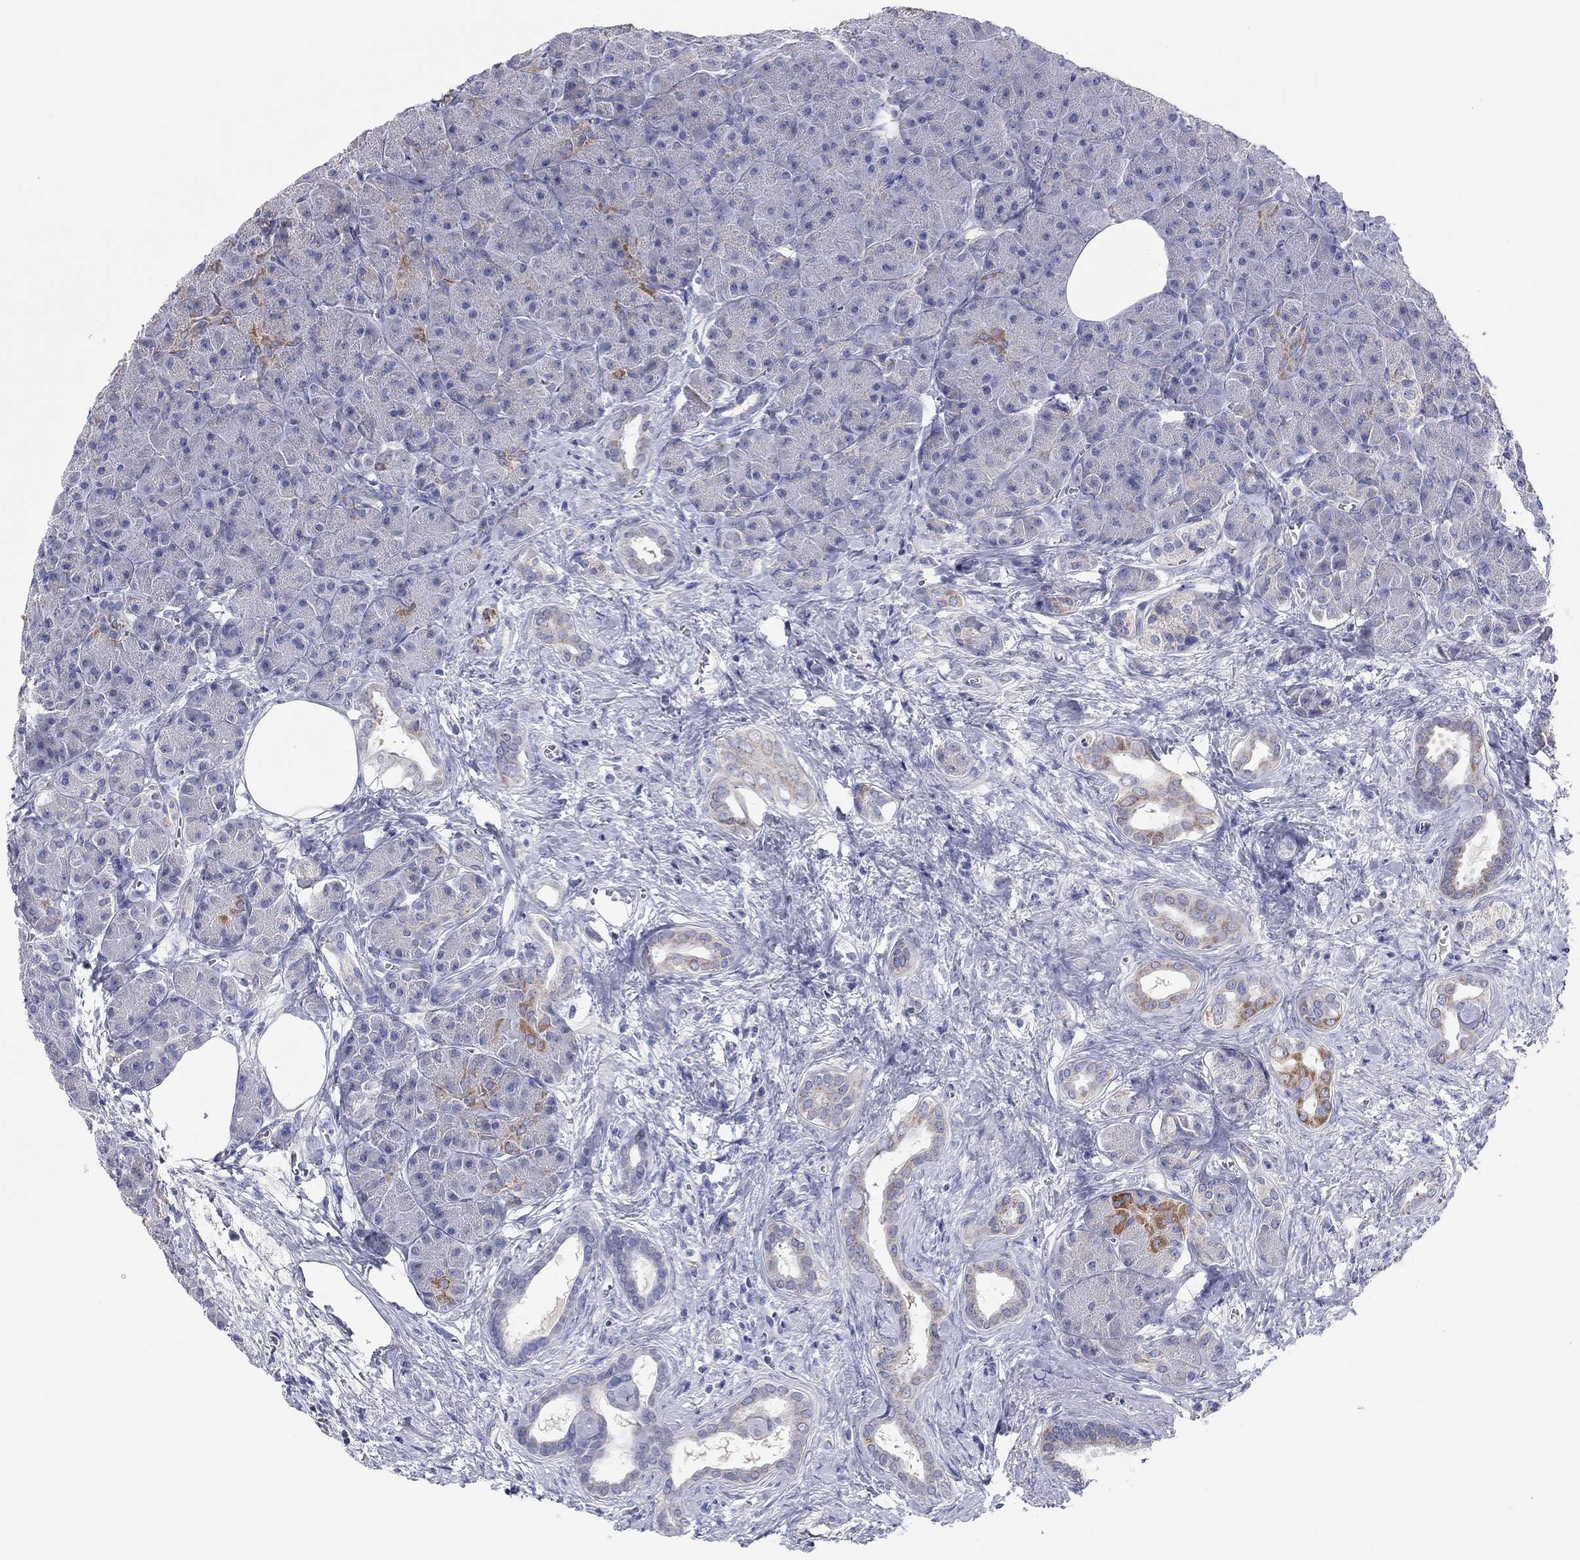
{"staining": {"intensity": "strong", "quantity": "<25%", "location": "cytoplasmic/membranous"}, "tissue": "pancreas", "cell_type": "Exocrine glandular cells", "image_type": "normal", "snomed": [{"axis": "morphology", "description": "Normal tissue, NOS"}, {"axis": "topography", "description": "Pancreas"}], "caption": "Pancreas stained with DAB immunohistochemistry (IHC) displays medium levels of strong cytoplasmic/membranous staining in approximately <25% of exocrine glandular cells. (DAB (3,3'-diaminobenzidine) IHC with brightfield microscopy, high magnification).", "gene": "MGST3", "patient": {"sex": "male", "age": 61}}